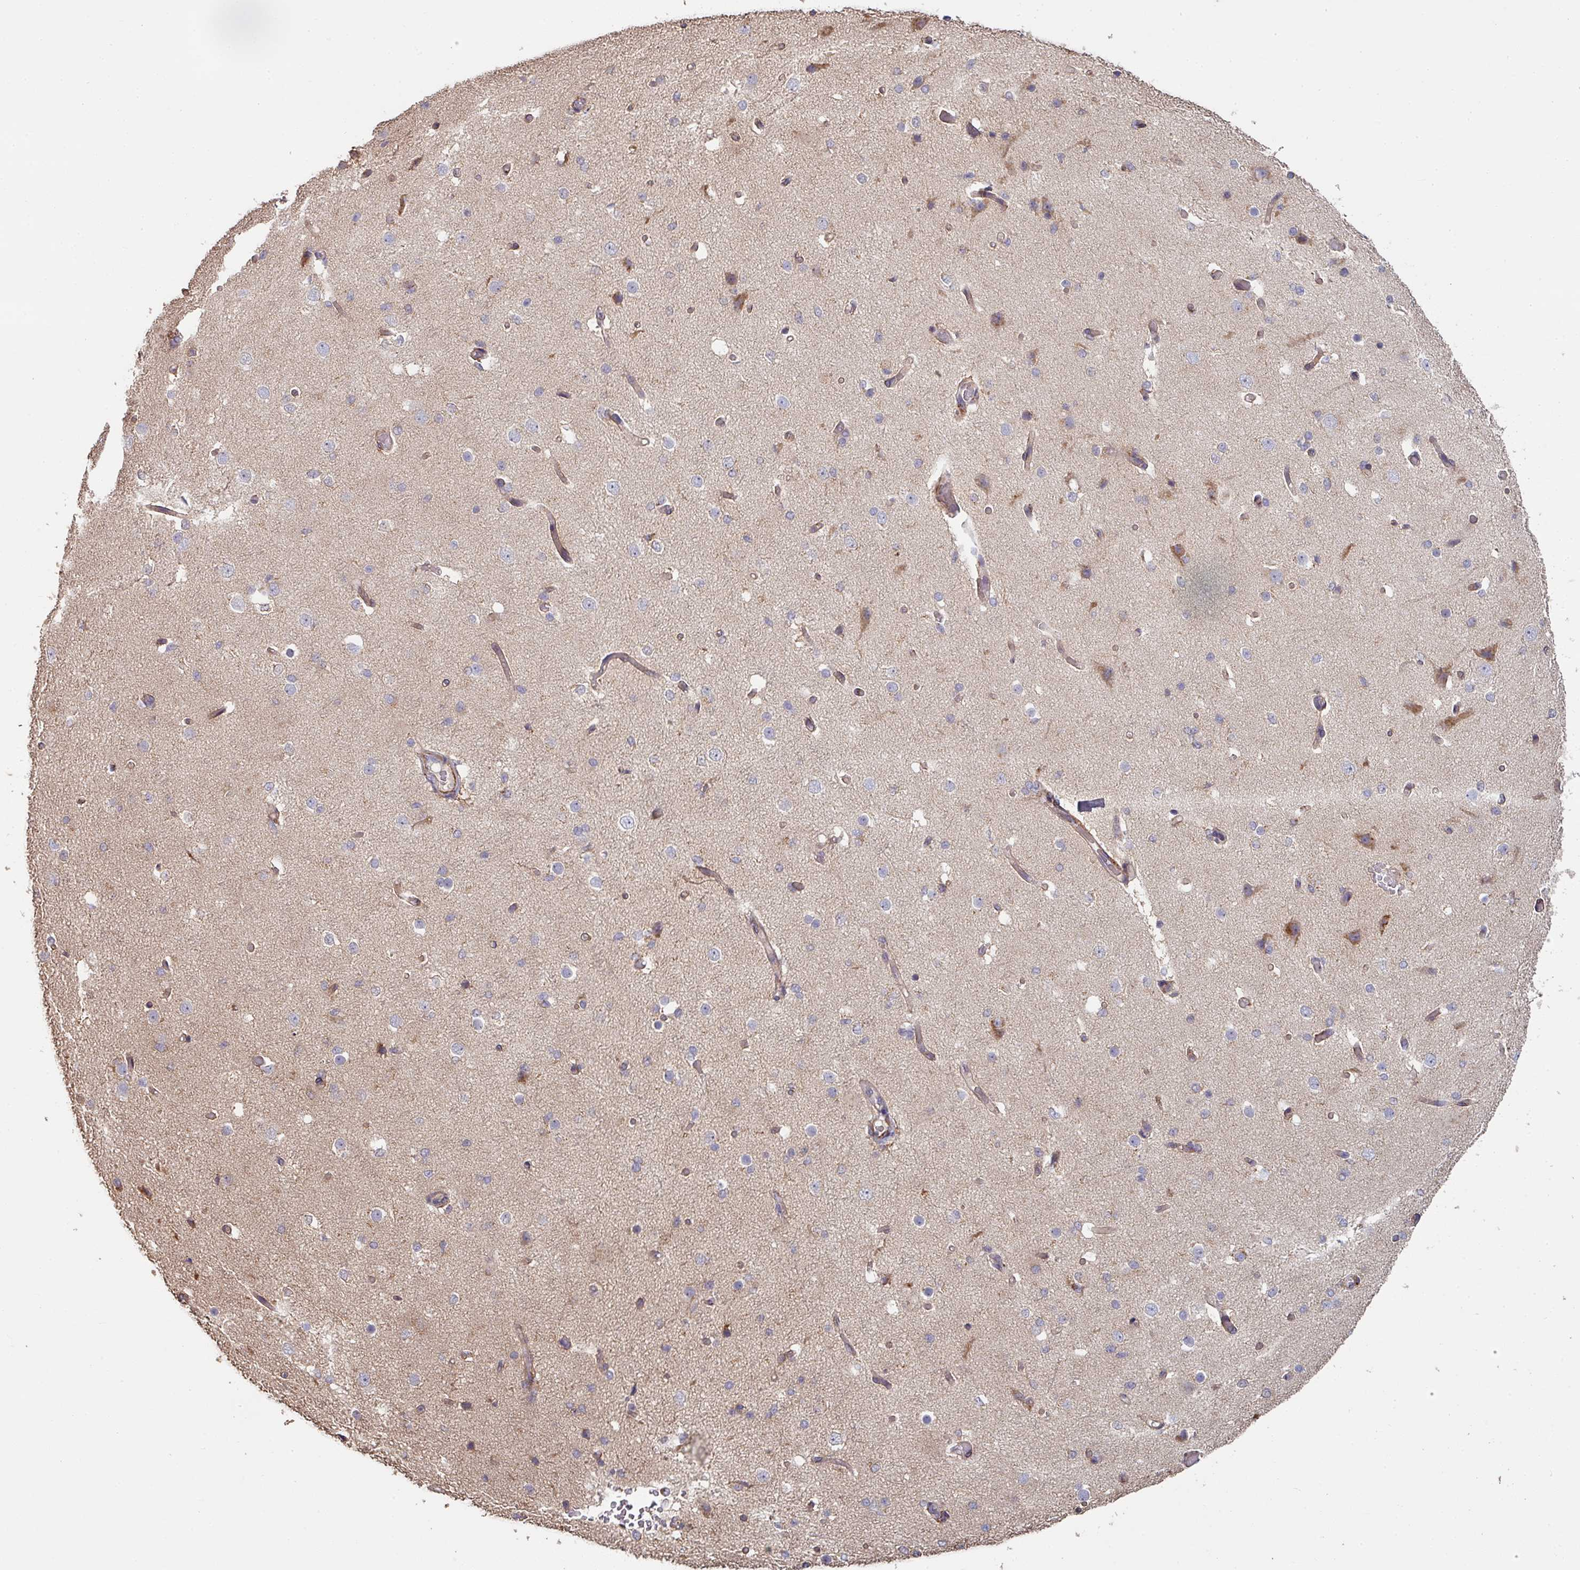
{"staining": {"intensity": "moderate", "quantity": "25%-75%", "location": "cytoplasmic/membranous"}, "tissue": "cerebral cortex", "cell_type": "Endothelial cells", "image_type": "normal", "snomed": [{"axis": "morphology", "description": "Normal tissue, NOS"}, {"axis": "morphology", "description": "Inflammation, NOS"}, {"axis": "topography", "description": "Cerebral cortex"}], "caption": "Immunohistochemistry (IHC) (DAB (3,3'-diaminobenzidine)) staining of unremarkable cerebral cortex demonstrates moderate cytoplasmic/membranous protein positivity in approximately 25%-75% of endothelial cells. Using DAB (brown) and hematoxylin (blue) stains, captured at high magnification using brightfield microscopy.", "gene": "ZNF268", "patient": {"sex": "male", "age": 6}}